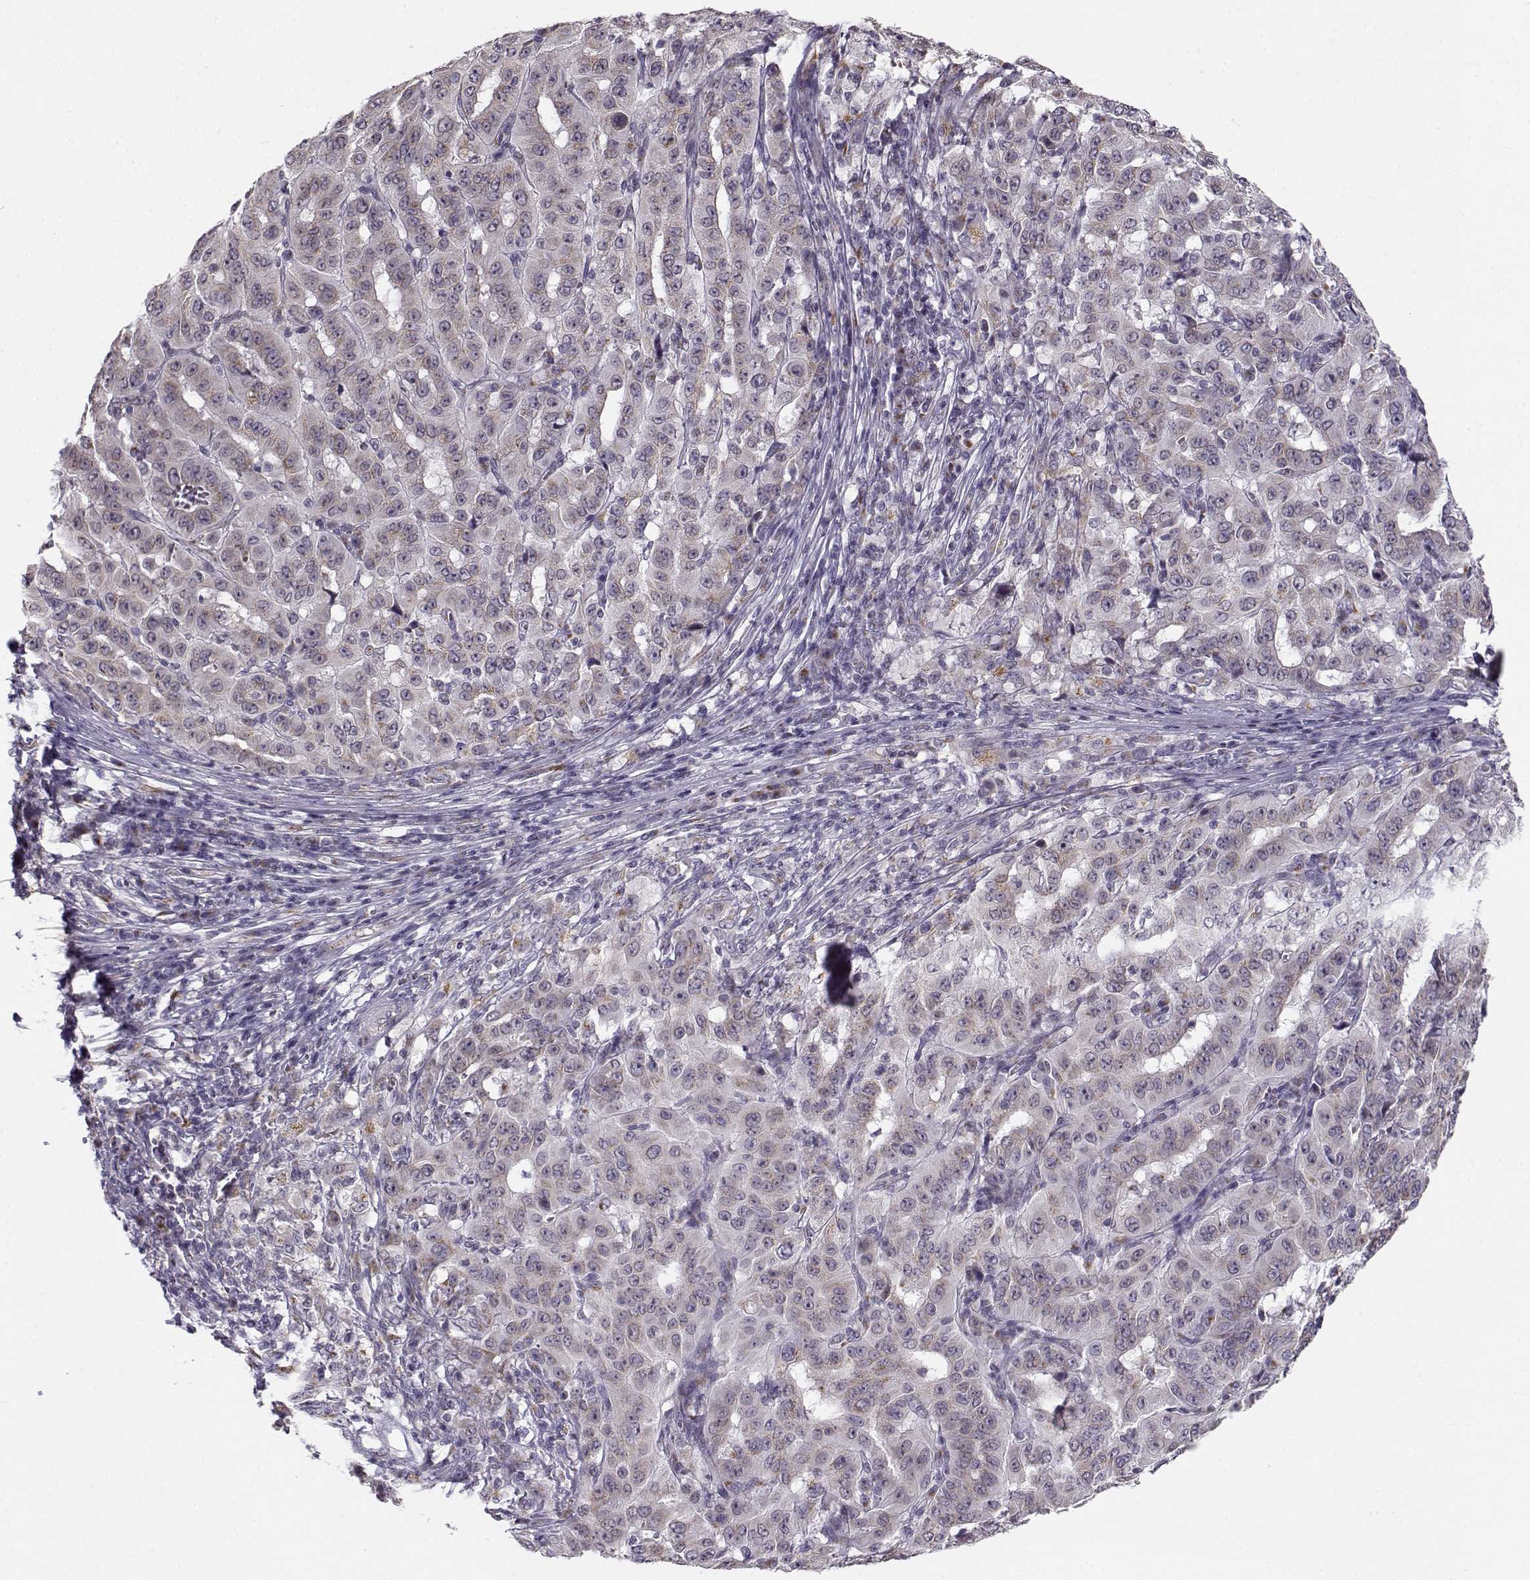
{"staining": {"intensity": "weak", "quantity": ">75%", "location": "cytoplasmic/membranous"}, "tissue": "pancreatic cancer", "cell_type": "Tumor cells", "image_type": "cancer", "snomed": [{"axis": "morphology", "description": "Adenocarcinoma, NOS"}, {"axis": "topography", "description": "Pancreas"}], "caption": "Brown immunohistochemical staining in adenocarcinoma (pancreatic) shows weak cytoplasmic/membranous staining in about >75% of tumor cells. (Brightfield microscopy of DAB IHC at high magnification).", "gene": "SLC4A5", "patient": {"sex": "male", "age": 63}}